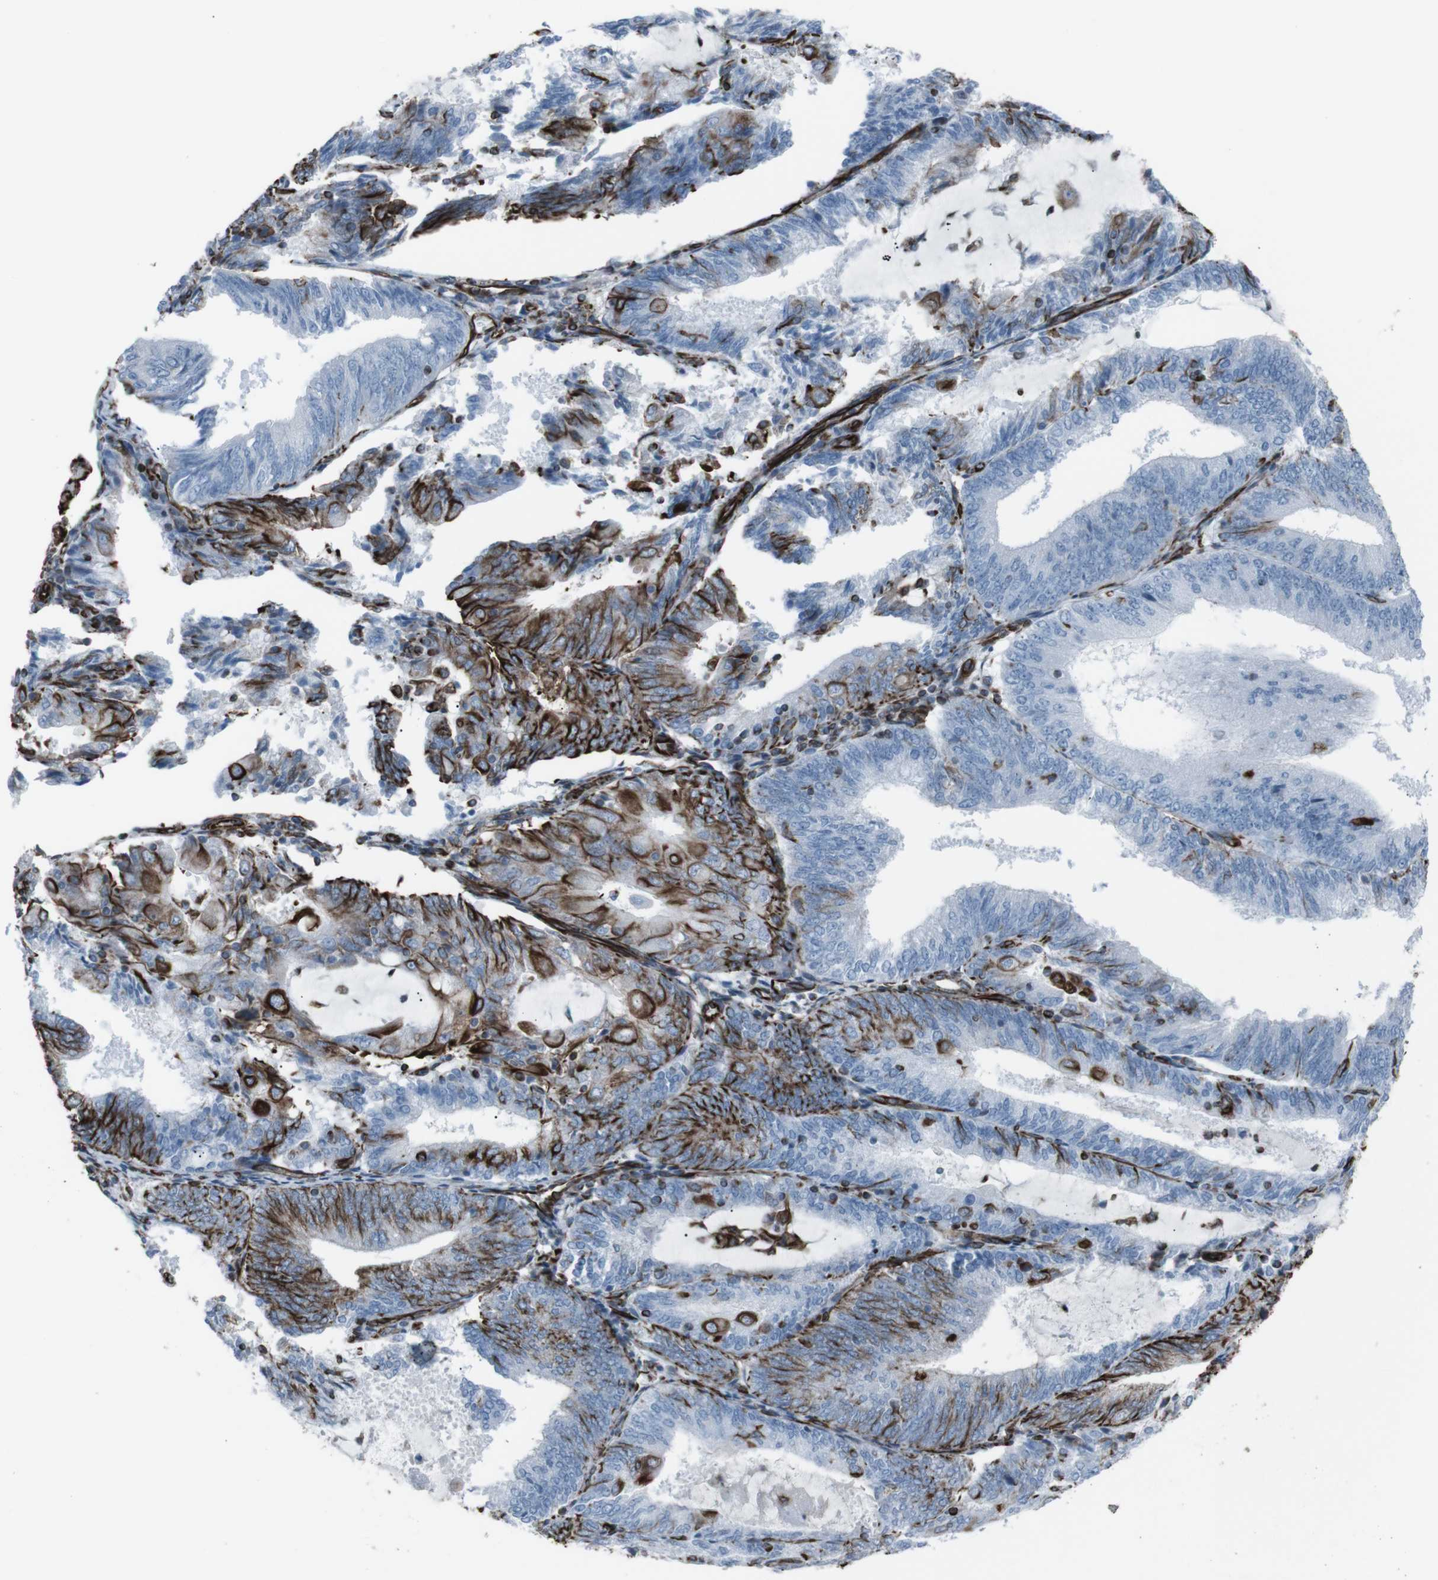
{"staining": {"intensity": "strong", "quantity": "25%-75%", "location": "cytoplasmic/membranous"}, "tissue": "endometrial cancer", "cell_type": "Tumor cells", "image_type": "cancer", "snomed": [{"axis": "morphology", "description": "Adenocarcinoma, NOS"}, {"axis": "topography", "description": "Endometrium"}], "caption": "A photomicrograph of human endometrial adenocarcinoma stained for a protein demonstrates strong cytoplasmic/membranous brown staining in tumor cells.", "gene": "ZDHHC6", "patient": {"sex": "female", "age": 81}}